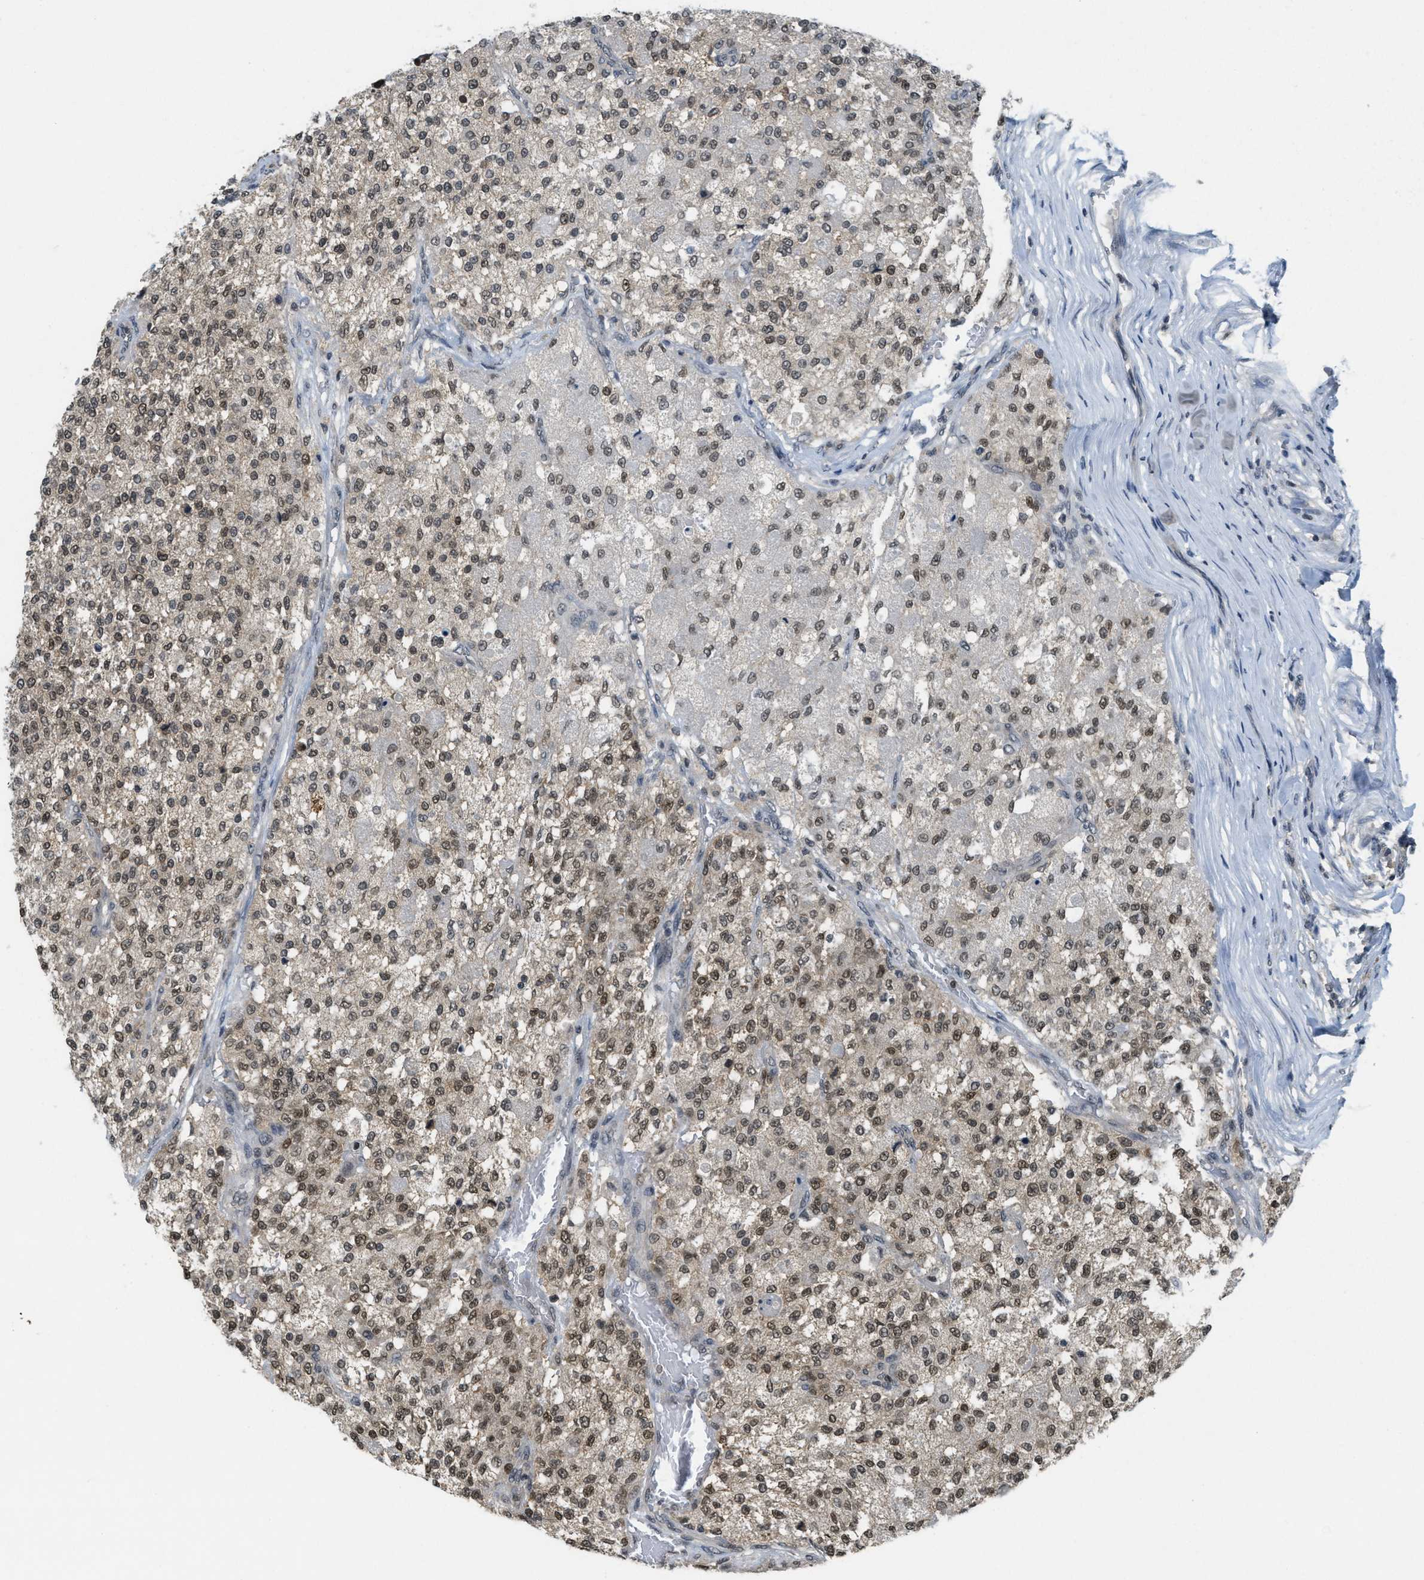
{"staining": {"intensity": "moderate", "quantity": ">75%", "location": "nuclear"}, "tissue": "testis cancer", "cell_type": "Tumor cells", "image_type": "cancer", "snomed": [{"axis": "morphology", "description": "Seminoma, NOS"}, {"axis": "topography", "description": "Testis"}], "caption": "Immunohistochemistry (DAB (3,3'-diaminobenzidine)) staining of seminoma (testis) displays moderate nuclear protein expression in approximately >75% of tumor cells.", "gene": "DNAJB1", "patient": {"sex": "male", "age": 59}}